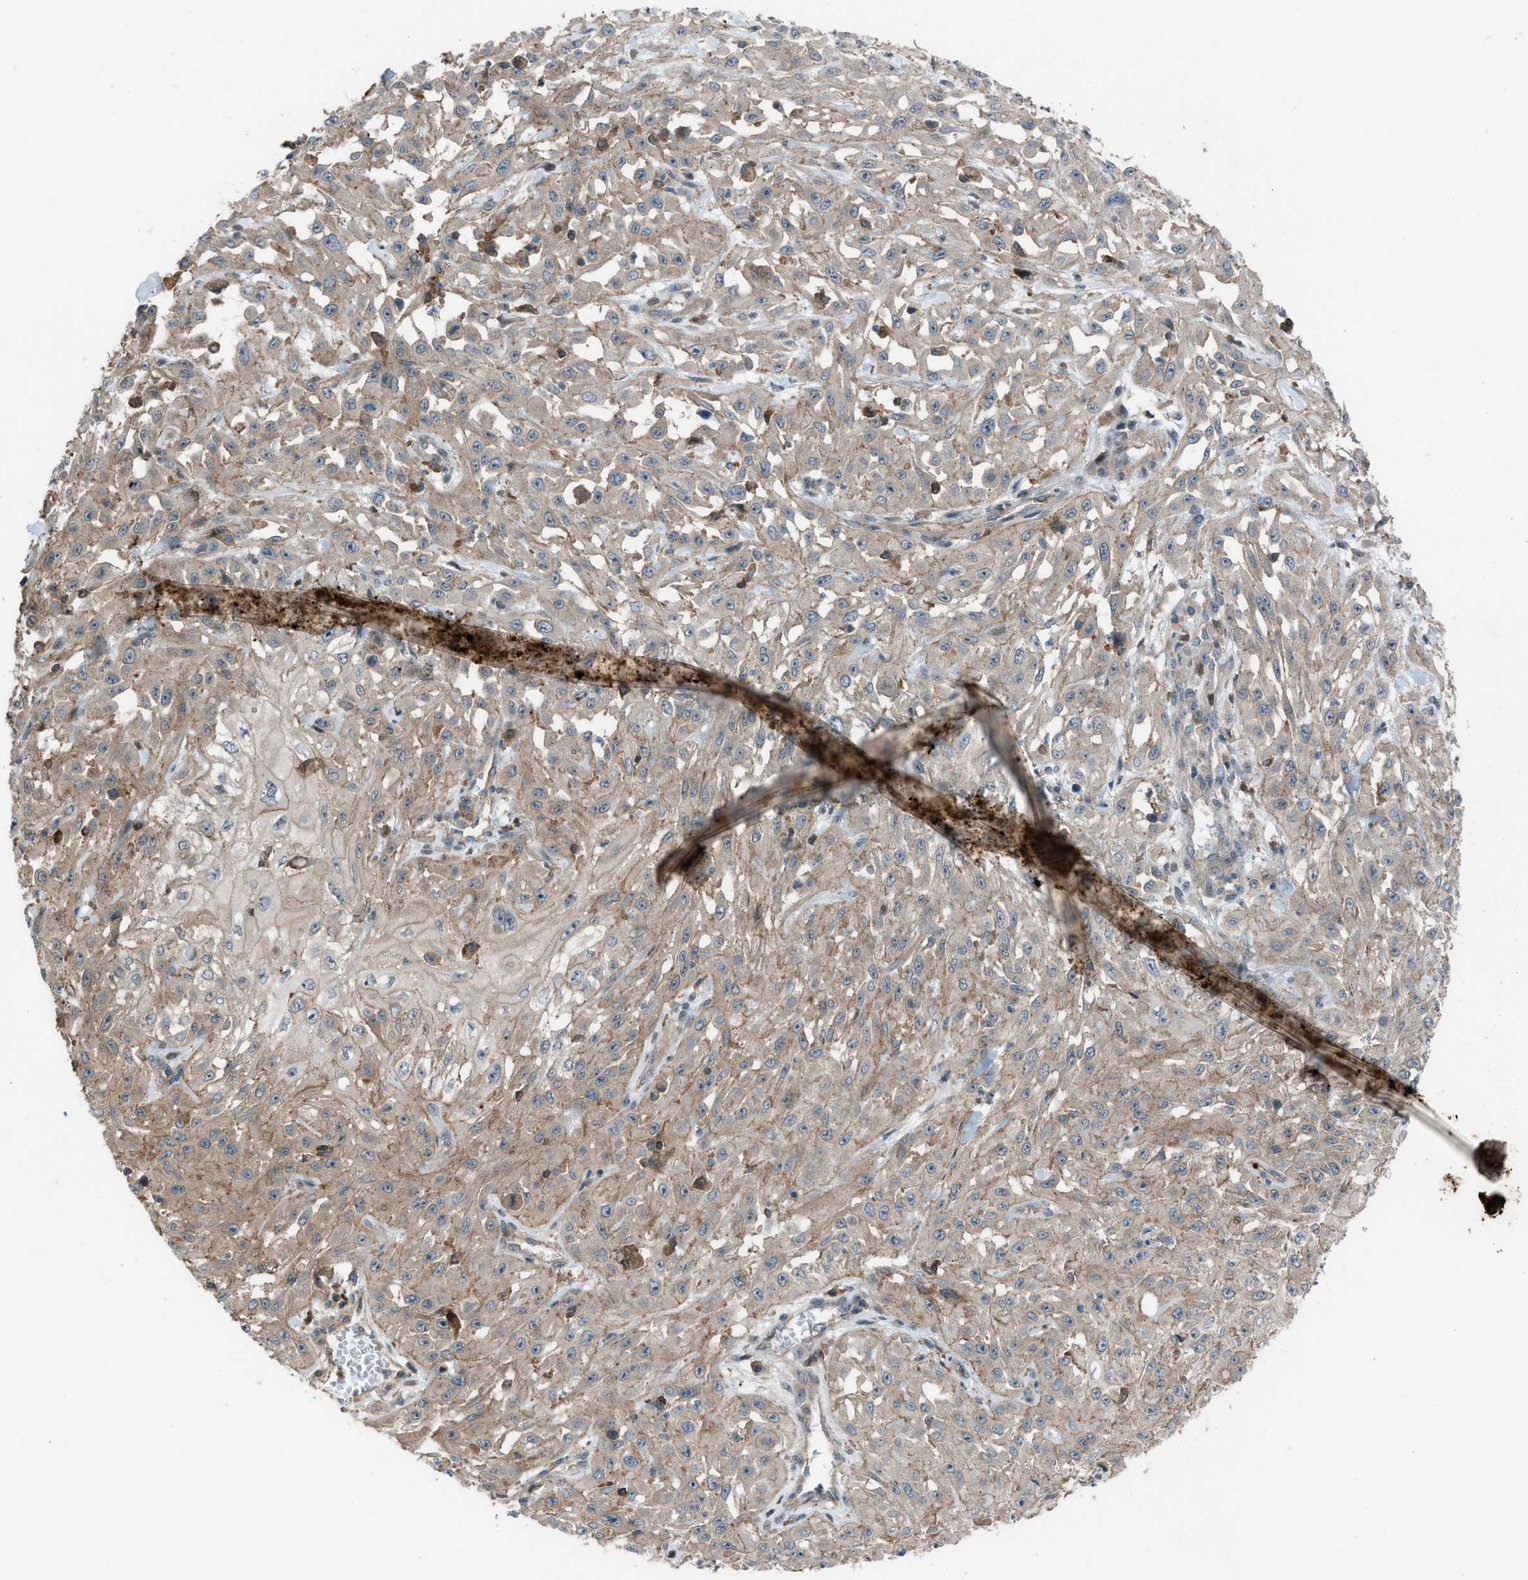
{"staining": {"intensity": "weak", "quantity": ">75%", "location": "cytoplasmic/membranous"}, "tissue": "skin cancer", "cell_type": "Tumor cells", "image_type": "cancer", "snomed": [{"axis": "morphology", "description": "Squamous cell carcinoma, NOS"}, {"axis": "morphology", "description": "Squamous cell carcinoma, metastatic, NOS"}, {"axis": "topography", "description": "Skin"}, {"axis": "topography", "description": "Lymph node"}], "caption": "Immunohistochemistry (IHC) image of neoplastic tissue: human metastatic squamous cell carcinoma (skin) stained using immunohistochemistry (IHC) exhibits low levels of weak protein expression localized specifically in the cytoplasmic/membranous of tumor cells, appearing as a cytoplasmic/membranous brown color.", "gene": "DYRK1A", "patient": {"sex": "male", "age": 75}}